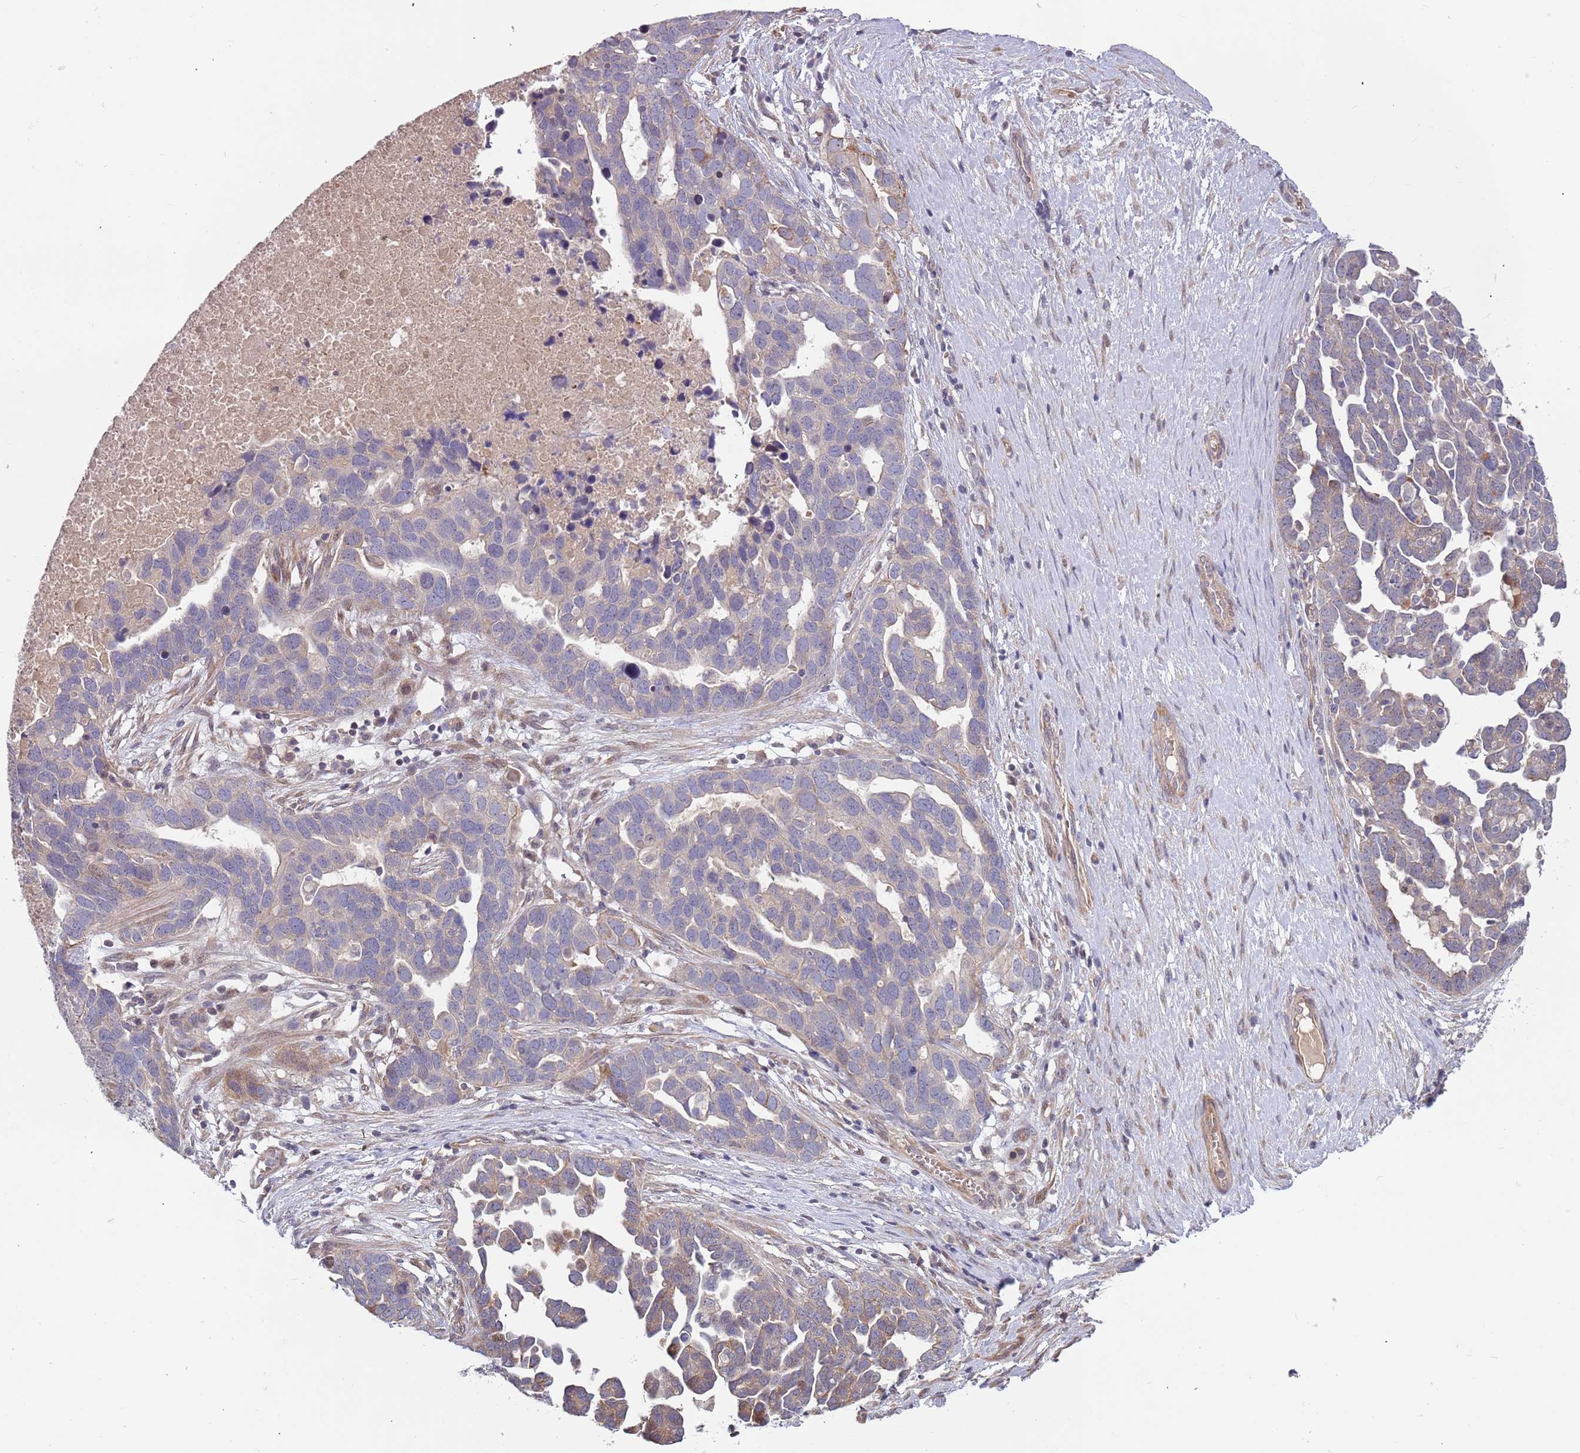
{"staining": {"intensity": "weak", "quantity": "<25%", "location": "cytoplasmic/membranous"}, "tissue": "ovarian cancer", "cell_type": "Tumor cells", "image_type": "cancer", "snomed": [{"axis": "morphology", "description": "Cystadenocarcinoma, serous, NOS"}, {"axis": "topography", "description": "Ovary"}], "caption": "There is no significant expression in tumor cells of ovarian cancer (serous cystadenocarcinoma).", "gene": "TRAPPC6B", "patient": {"sex": "female", "age": 54}}